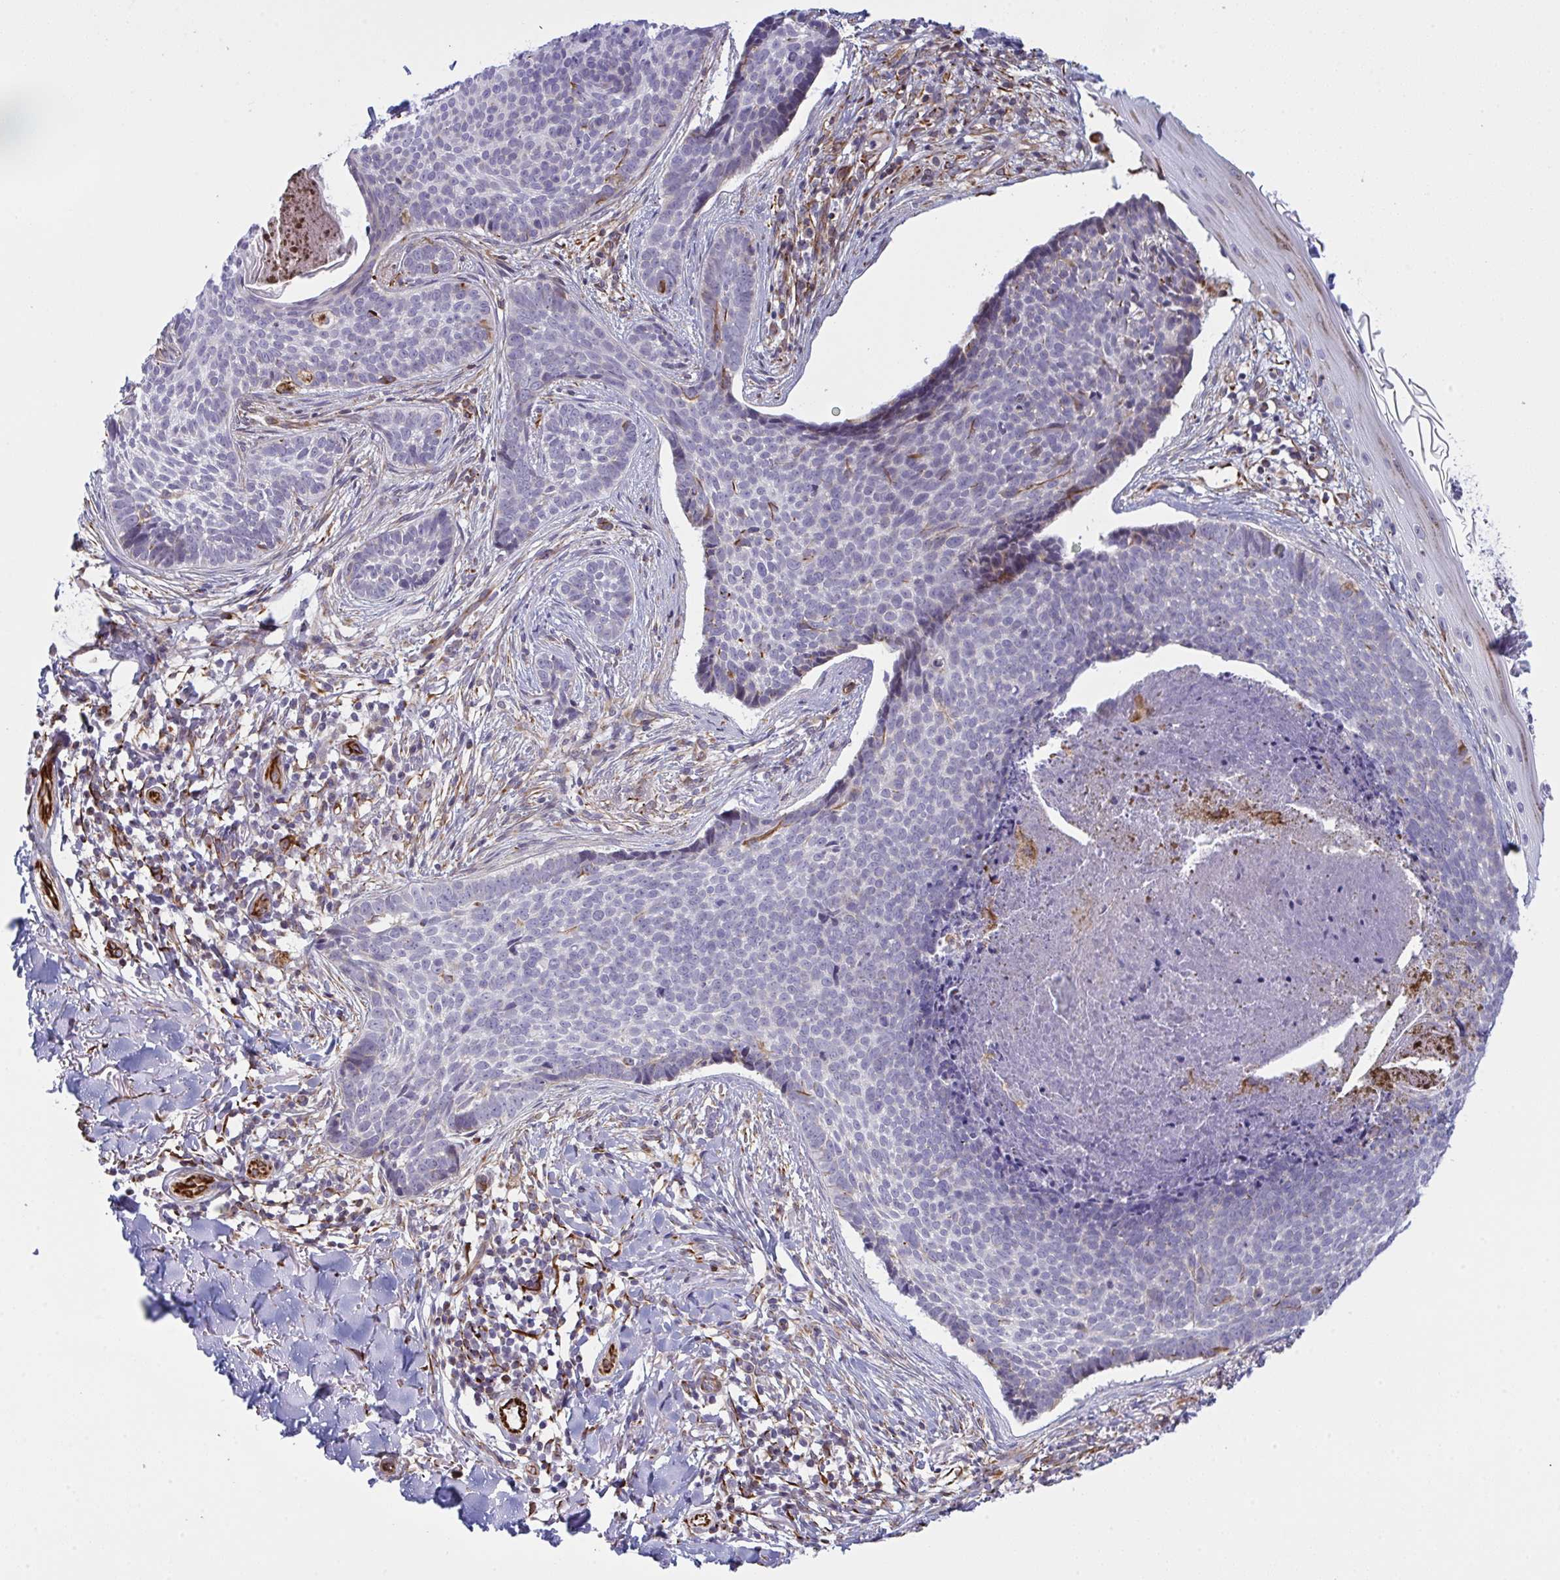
{"staining": {"intensity": "negative", "quantity": "none", "location": "none"}, "tissue": "skin cancer", "cell_type": "Tumor cells", "image_type": "cancer", "snomed": [{"axis": "morphology", "description": "Basal cell carcinoma"}, {"axis": "topography", "description": "Skin"}, {"axis": "topography", "description": "Skin of back"}], "caption": "Tumor cells show no significant protein staining in skin cancer (basal cell carcinoma). (DAB immunohistochemistry (IHC), high magnification).", "gene": "DCBLD1", "patient": {"sex": "male", "age": 81}}